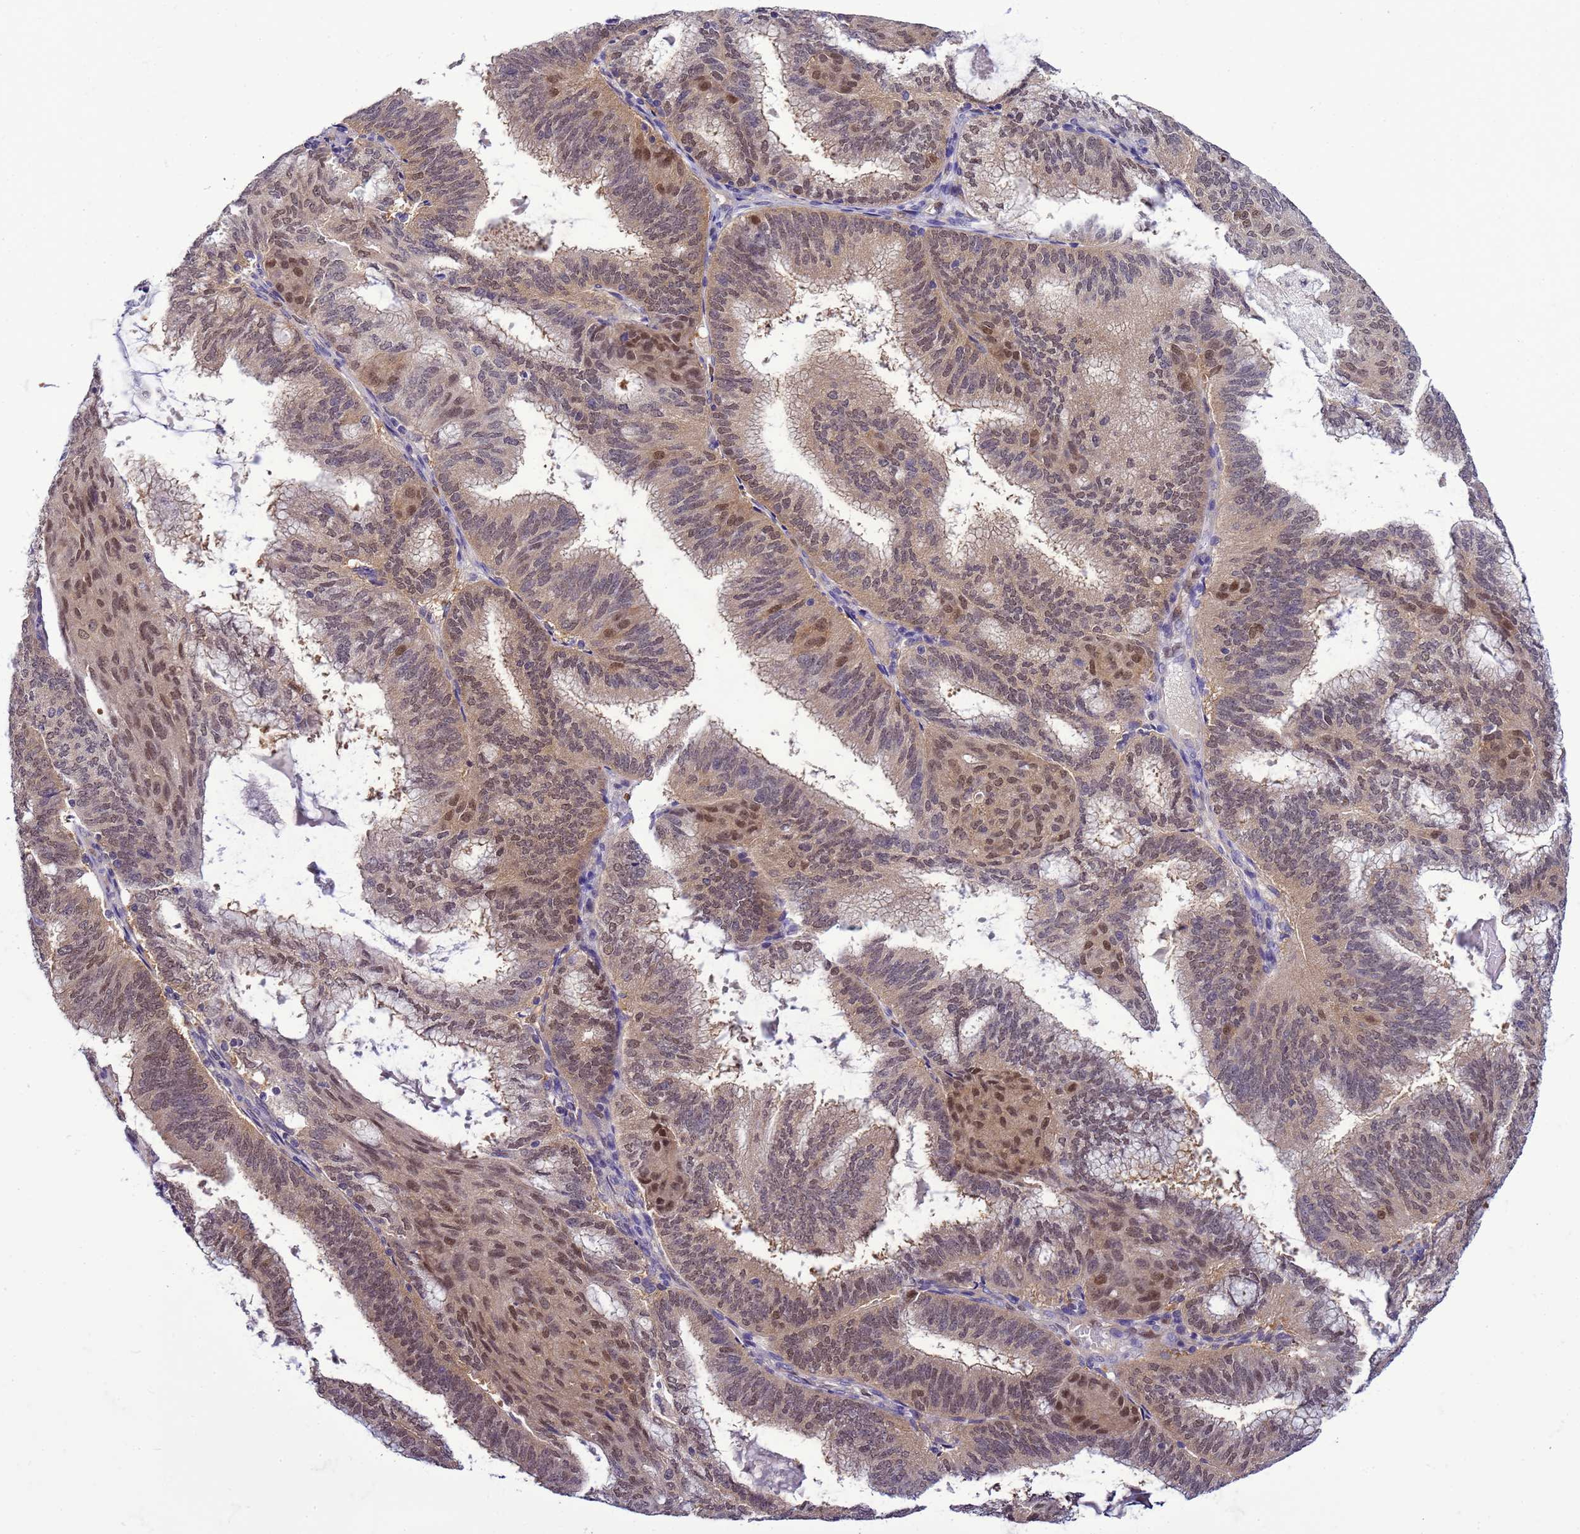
{"staining": {"intensity": "moderate", "quantity": "25%-75%", "location": "cytoplasmic/membranous,nuclear"}, "tissue": "endometrial cancer", "cell_type": "Tumor cells", "image_type": "cancer", "snomed": [{"axis": "morphology", "description": "Adenocarcinoma, NOS"}, {"axis": "topography", "description": "Endometrium"}], "caption": "An image of human endometrial adenocarcinoma stained for a protein reveals moderate cytoplasmic/membranous and nuclear brown staining in tumor cells. The protein of interest is shown in brown color, while the nuclei are stained blue.", "gene": "DDI2", "patient": {"sex": "female", "age": 49}}